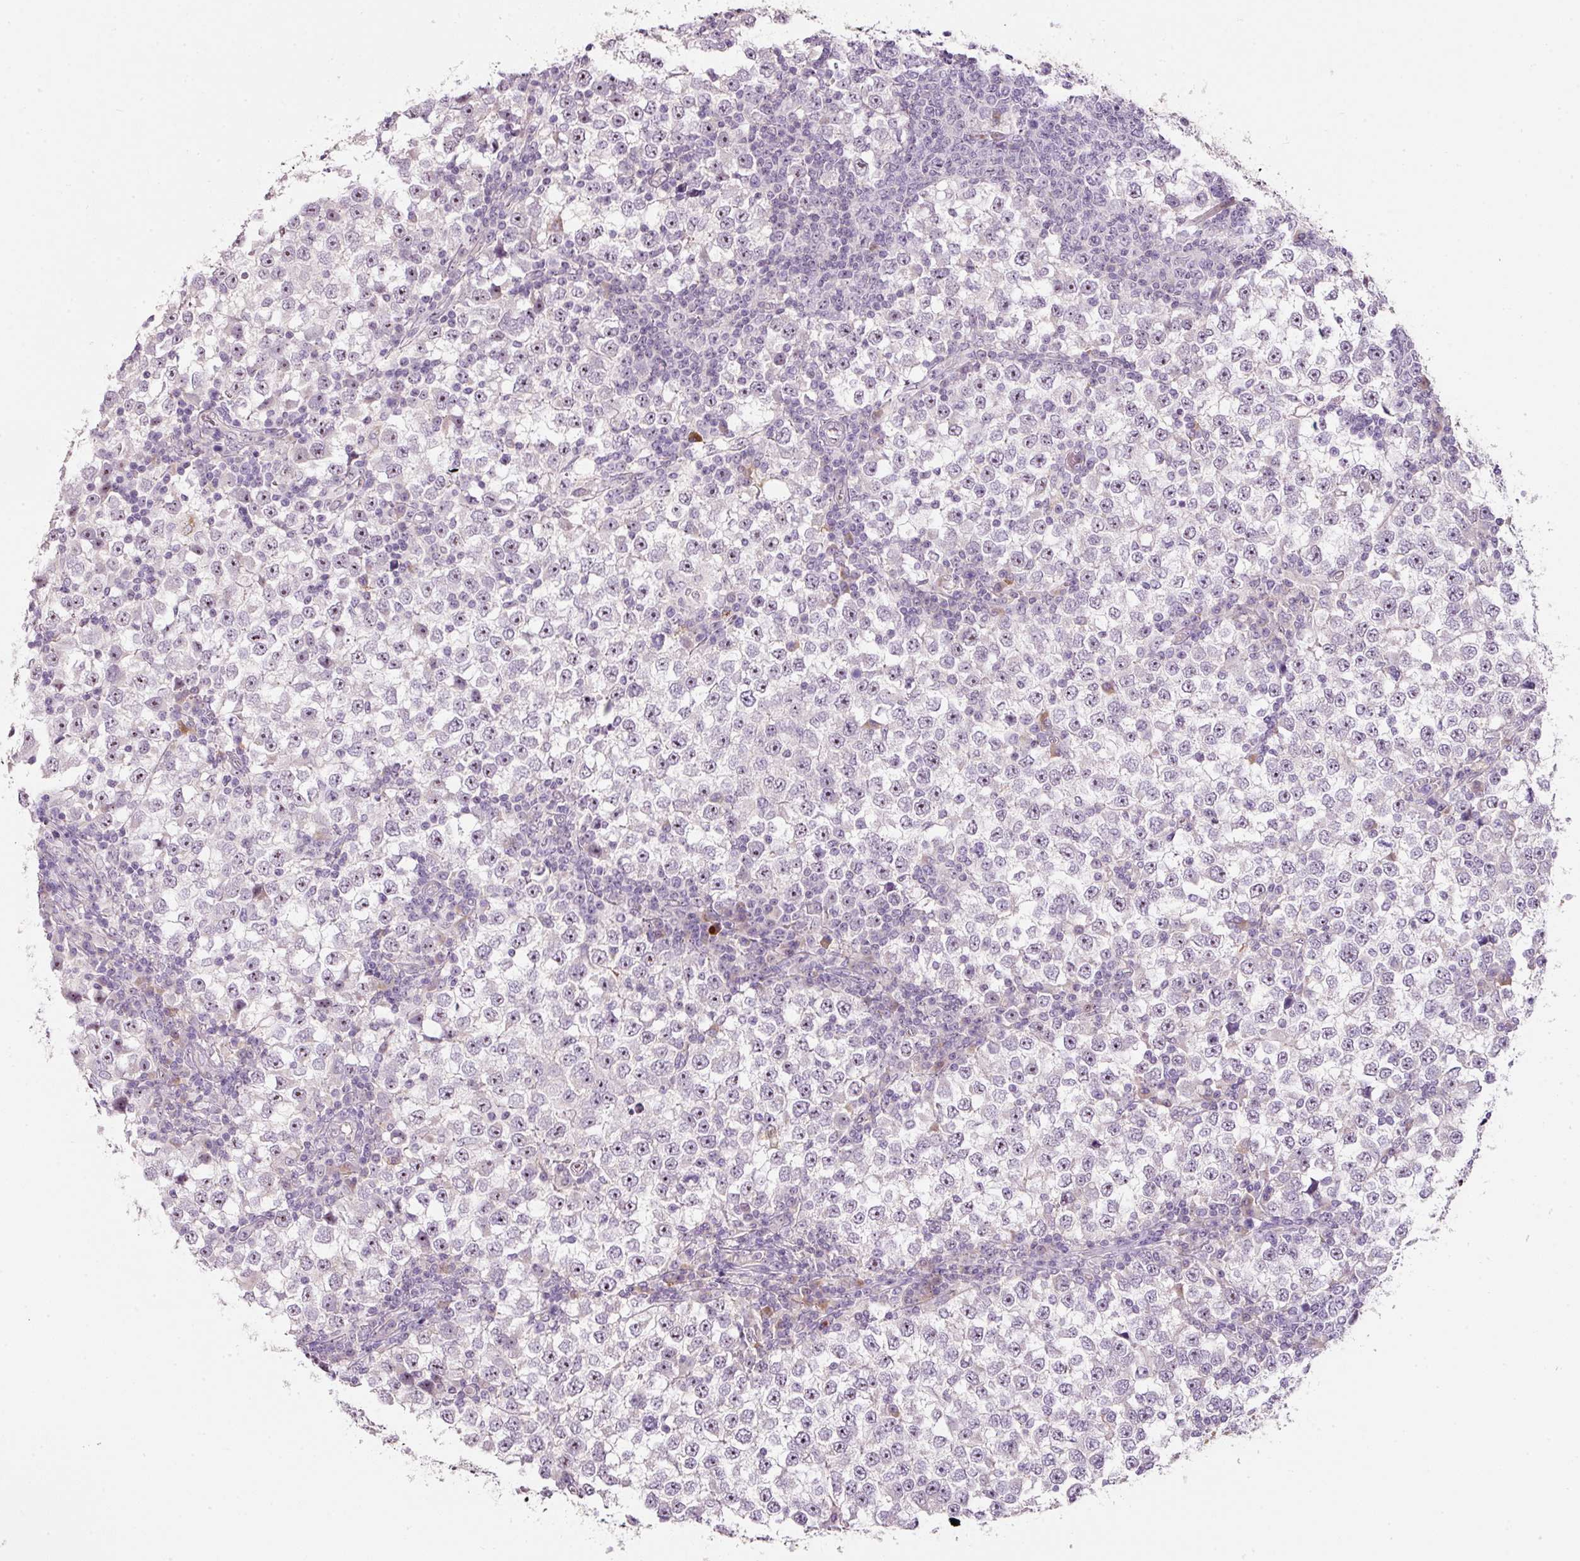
{"staining": {"intensity": "moderate", "quantity": "25%-75%", "location": "nuclear"}, "tissue": "testis cancer", "cell_type": "Tumor cells", "image_type": "cancer", "snomed": [{"axis": "morphology", "description": "Seminoma, NOS"}, {"axis": "topography", "description": "Testis"}], "caption": "A brown stain shows moderate nuclear staining of a protein in human testis cancer tumor cells. The staining is performed using DAB (3,3'-diaminobenzidine) brown chromogen to label protein expression. The nuclei are counter-stained blue using hematoxylin.", "gene": "TMEM37", "patient": {"sex": "male", "age": 65}}